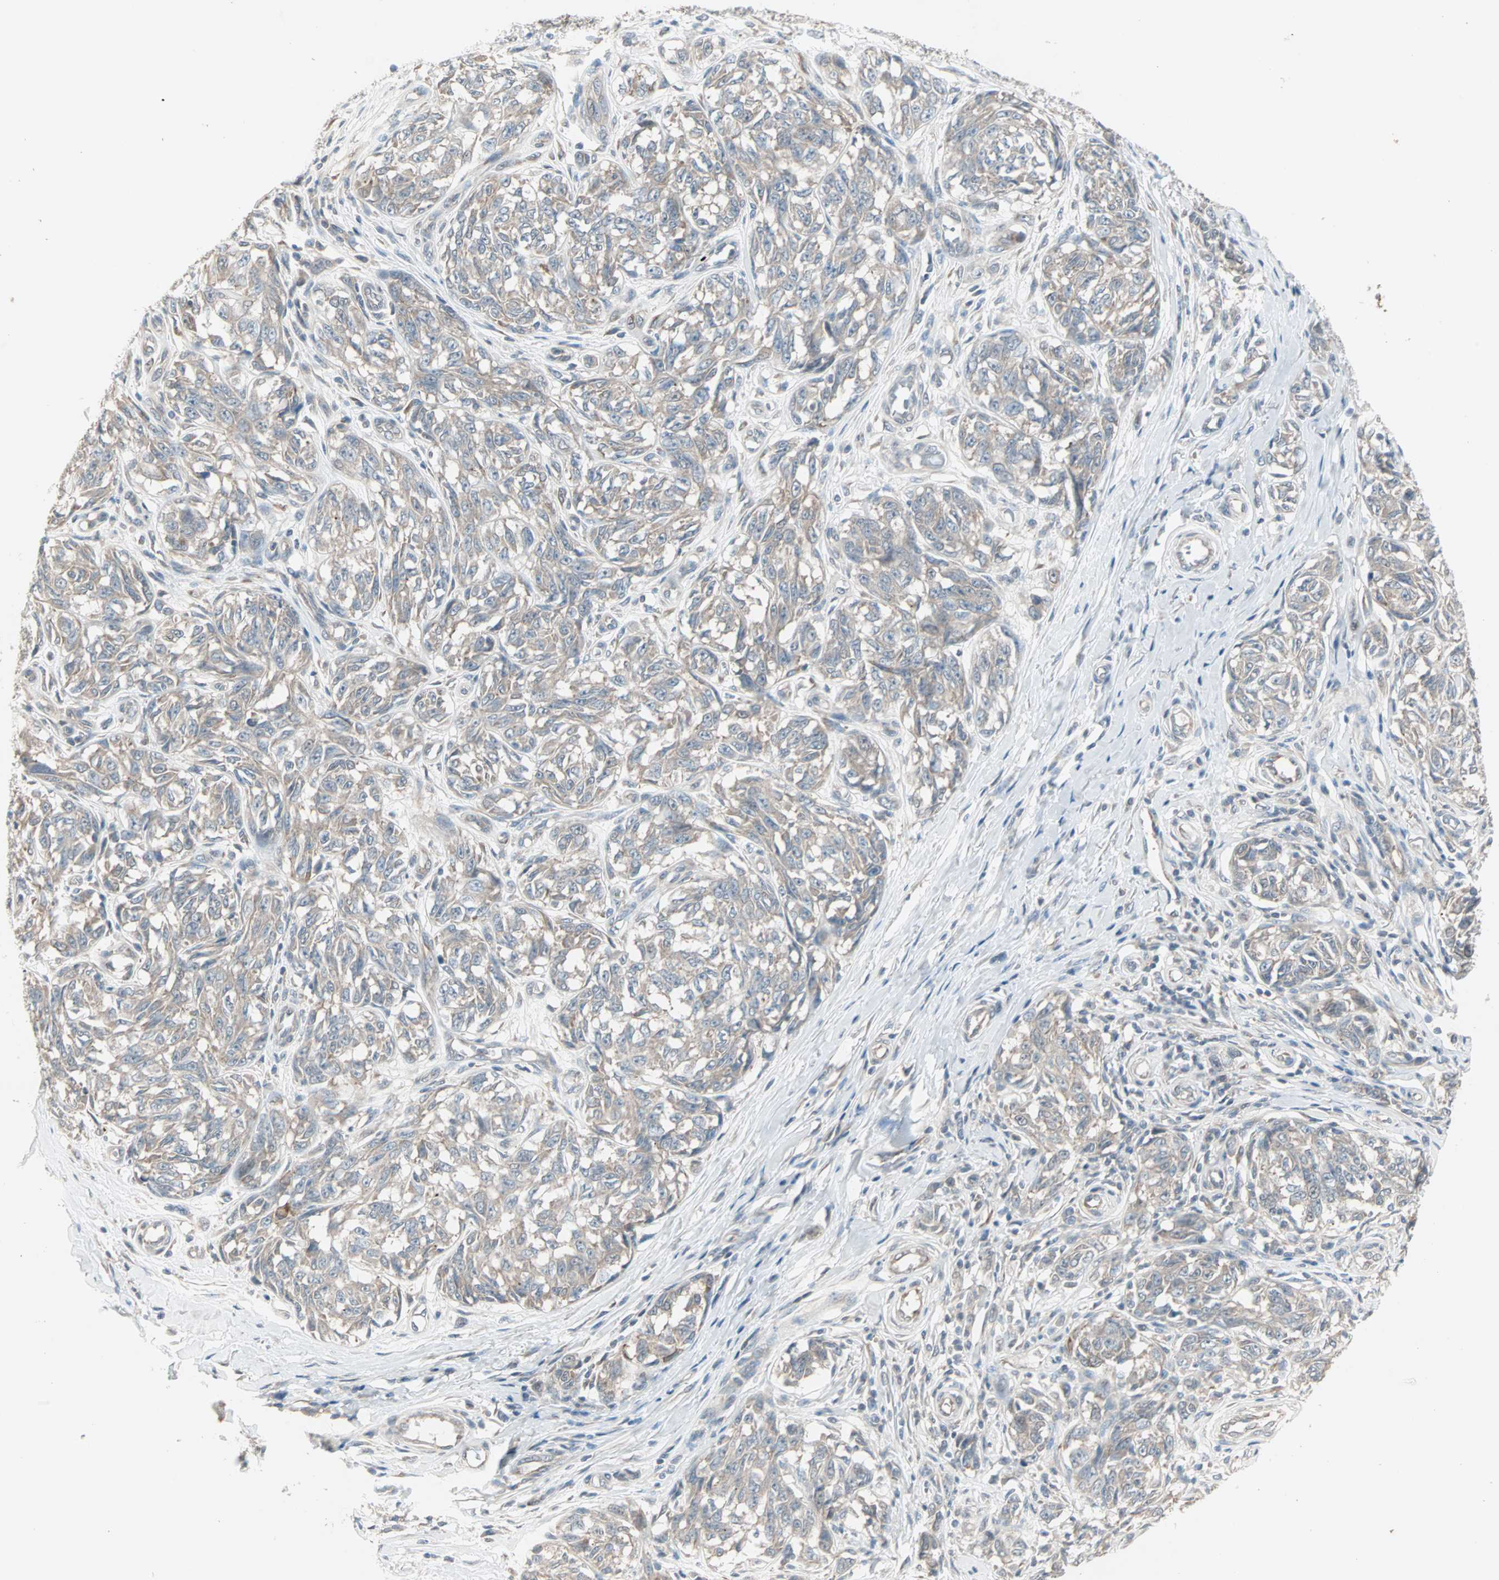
{"staining": {"intensity": "moderate", "quantity": ">75%", "location": "cytoplasmic/membranous"}, "tissue": "melanoma", "cell_type": "Tumor cells", "image_type": "cancer", "snomed": [{"axis": "morphology", "description": "Malignant melanoma, NOS"}, {"axis": "topography", "description": "Skin"}], "caption": "Malignant melanoma stained with IHC displays moderate cytoplasmic/membranous staining in approximately >75% of tumor cells.", "gene": "ZFP36", "patient": {"sex": "female", "age": 64}}